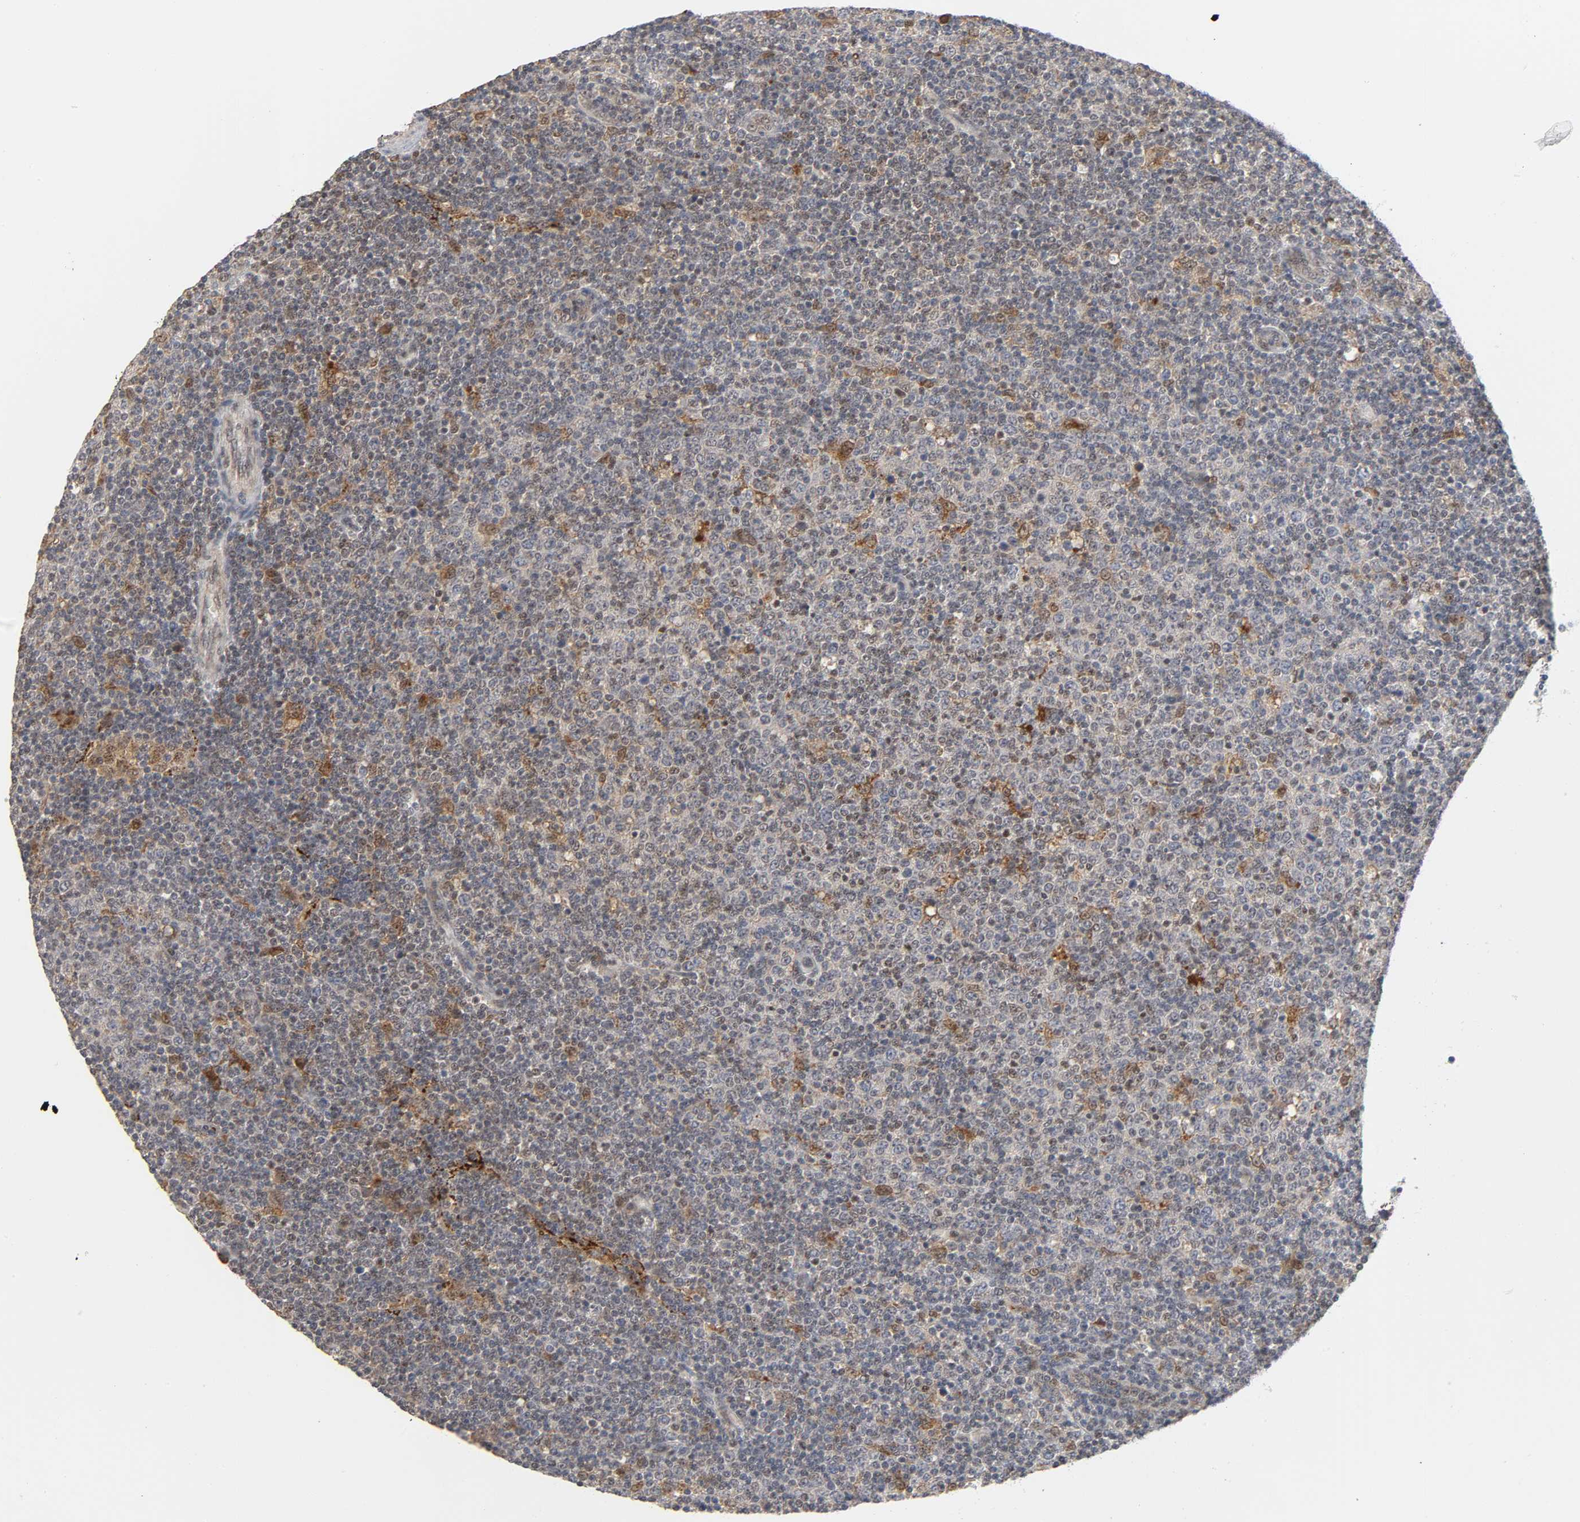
{"staining": {"intensity": "moderate", "quantity": "<25%", "location": "cytoplasmic/membranous,nuclear"}, "tissue": "lymphoma", "cell_type": "Tumor cells", "image_type": "cancer", "snomed": [{"axis": "morphology", "description": "Malignant lymphoma, non-Hodgkin's type, Low grade"}, {"axis": "topography", "description": "Lymph node"}], "caption": "DAB (3,3'-diaminobenzidine) immunohistochemical staining of human low-grade malignant lymphoma, non-Hodgkin's type reveals moderate cytoplasmic/membranous and nuclear protein staining in about <25% of tumor cells.", "gene": "KAT2B", "patient": {"sex": "male", "age": 70}}